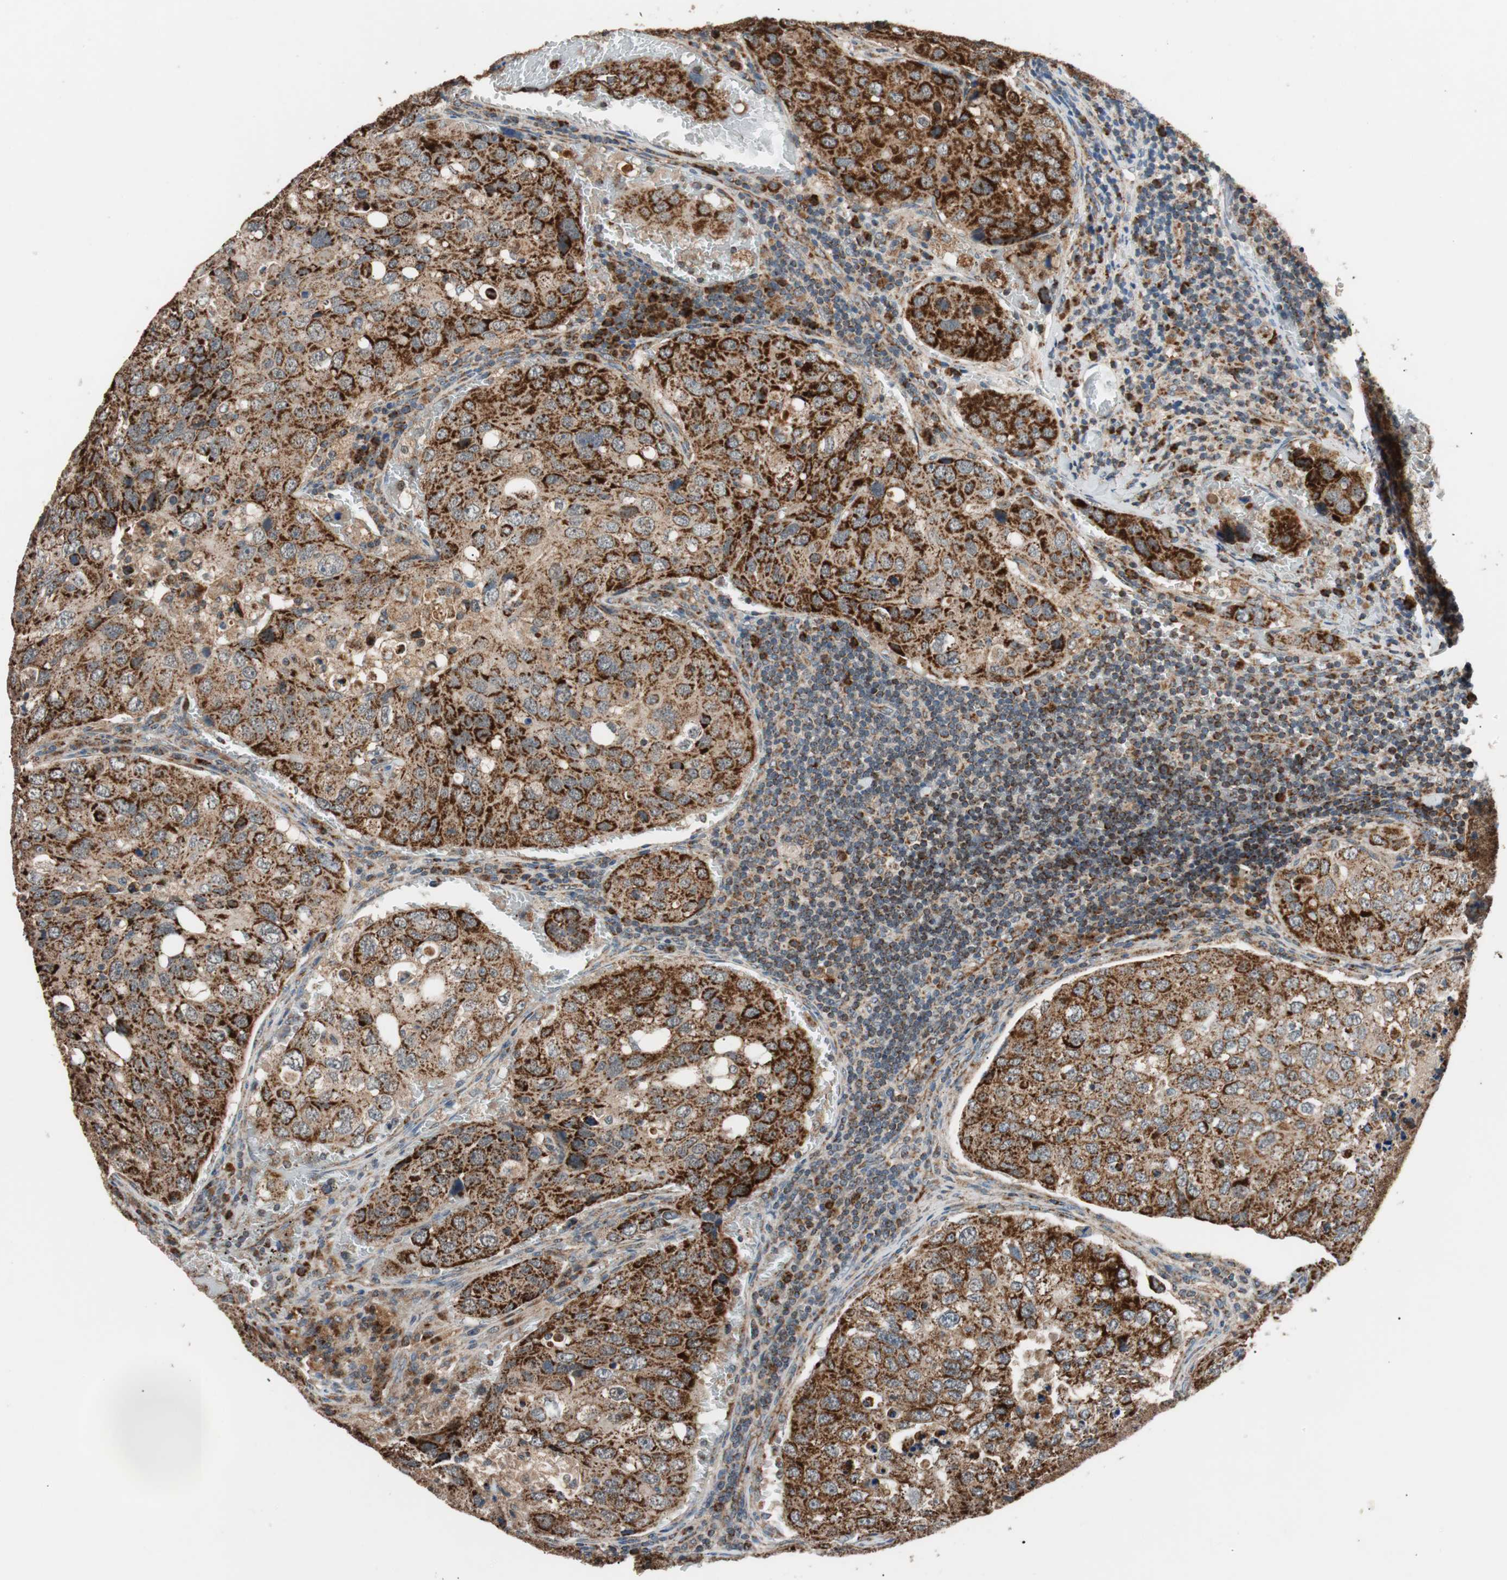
{"staining": {"intensity": "strong", "quantity": ">75%", "location": "cytoplasmic/membranous"}, "tissue": "urothelial cancer", "cell_type": "Tumor cells", "image_type": "cancer", "snomed": [{"axis": "morphology", "description": "Urothelial carcinoma, High grade"}, {"axis": "topography", "description": "Lymph node"}, {"axis": "topography", "description": "Urinary bladder"}], "caption": "Strong cytoplasmic/membranous positivity is seen in about >75% of tumor cells in urothelial cancer.", "gene": "PITRM1", "patient": {"sex": "male", "age": 51}}